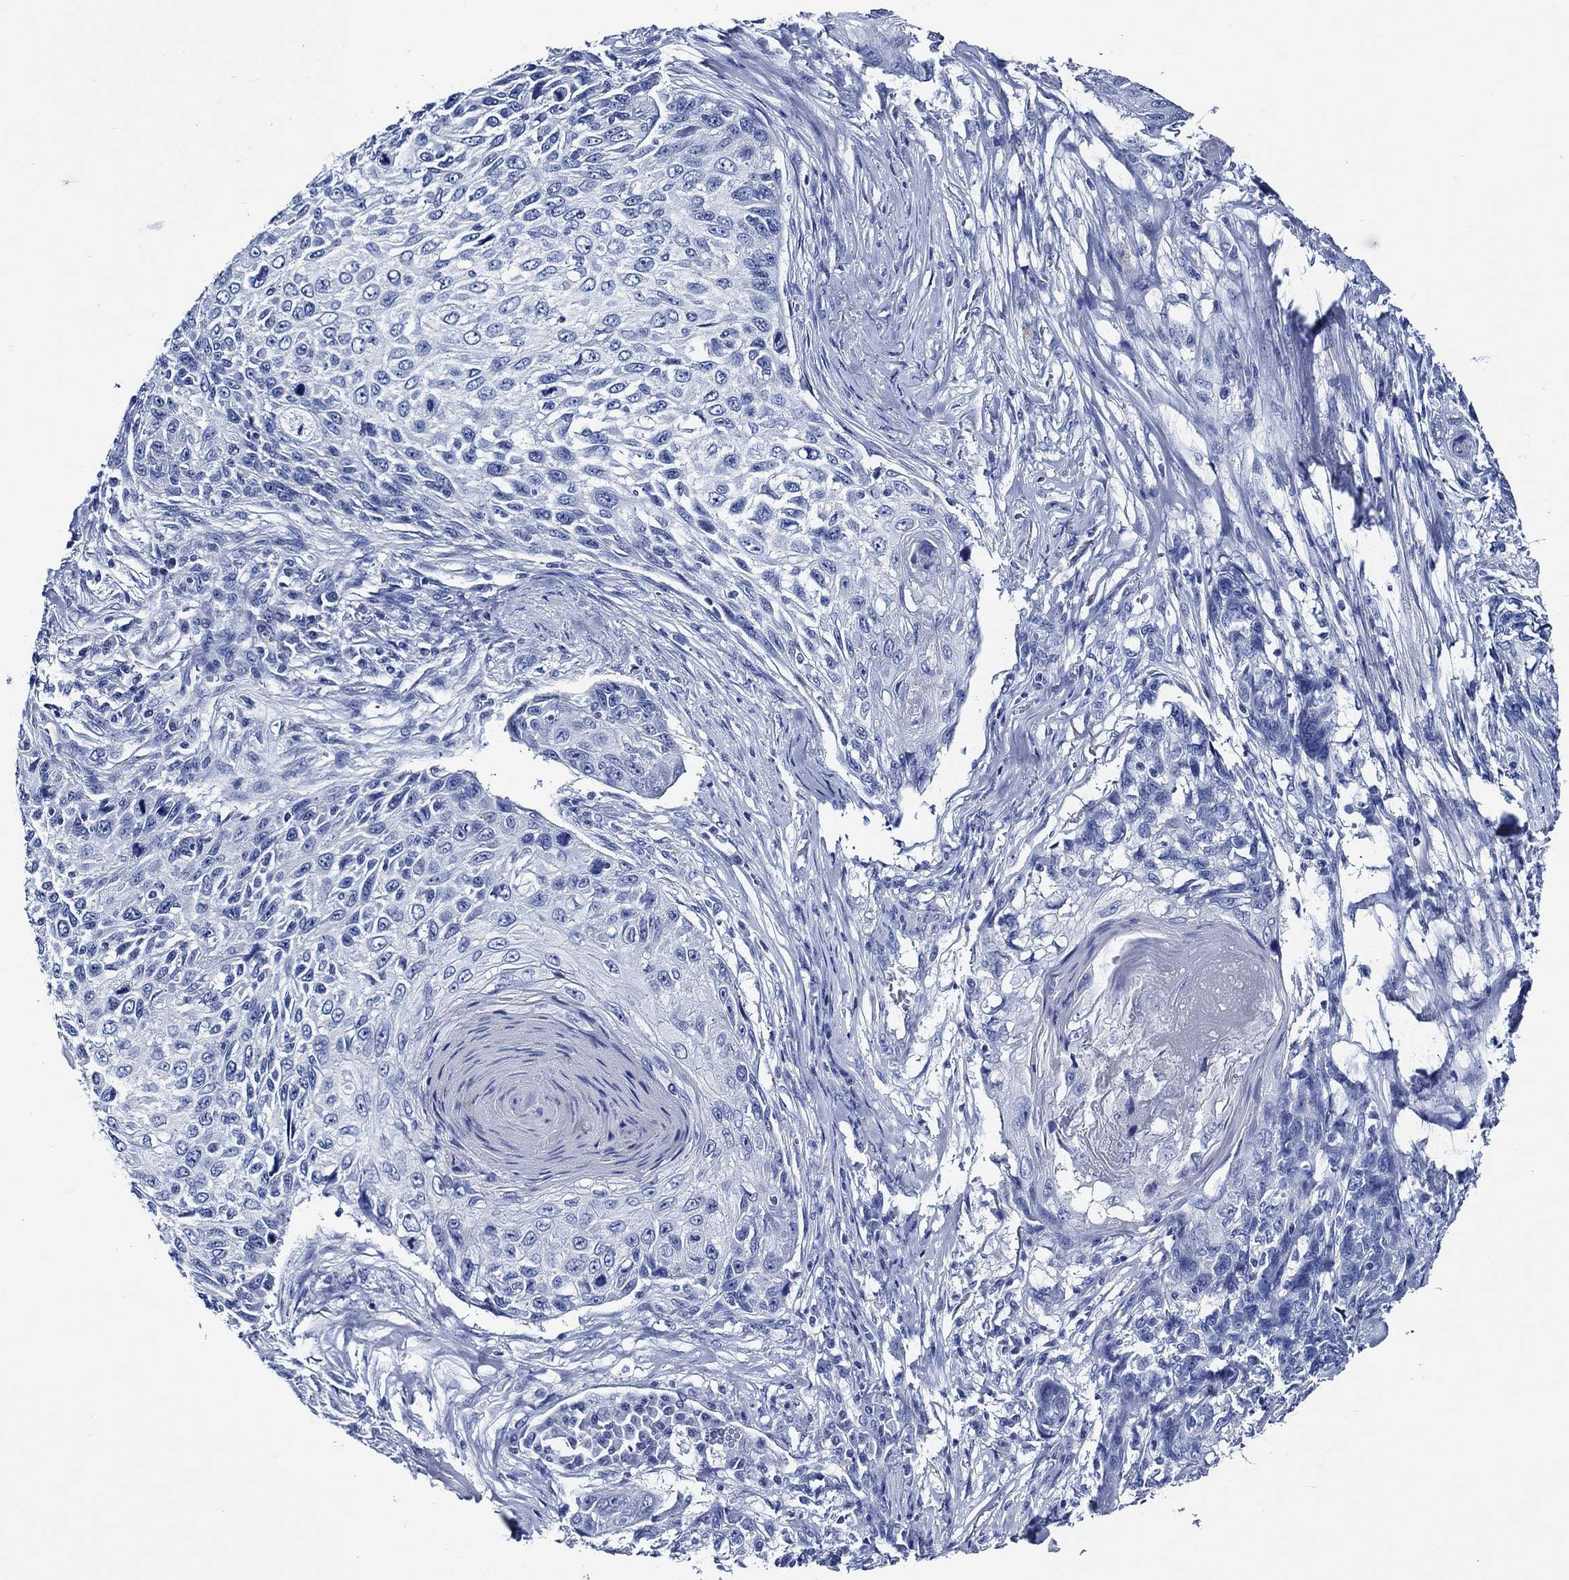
{"staining": {"intensity": "negative", "quantity": "none", "location": "none"}, "tissue": "skin cancer", "cell_type": "Tumor cells", "image_type": "cancer", "snomed": [{"axis": "morphology", "description": "Squamous cell carcinoma, NOS"}, {"axis": "topography", "description": "Skin"}], "caption": "Human squamous cell carcinoma (skin) stained for a protein using IHC displays no expression in tumor cells.", "gene": "WDR62", "patient": {"sex": "male", "age": 92}}